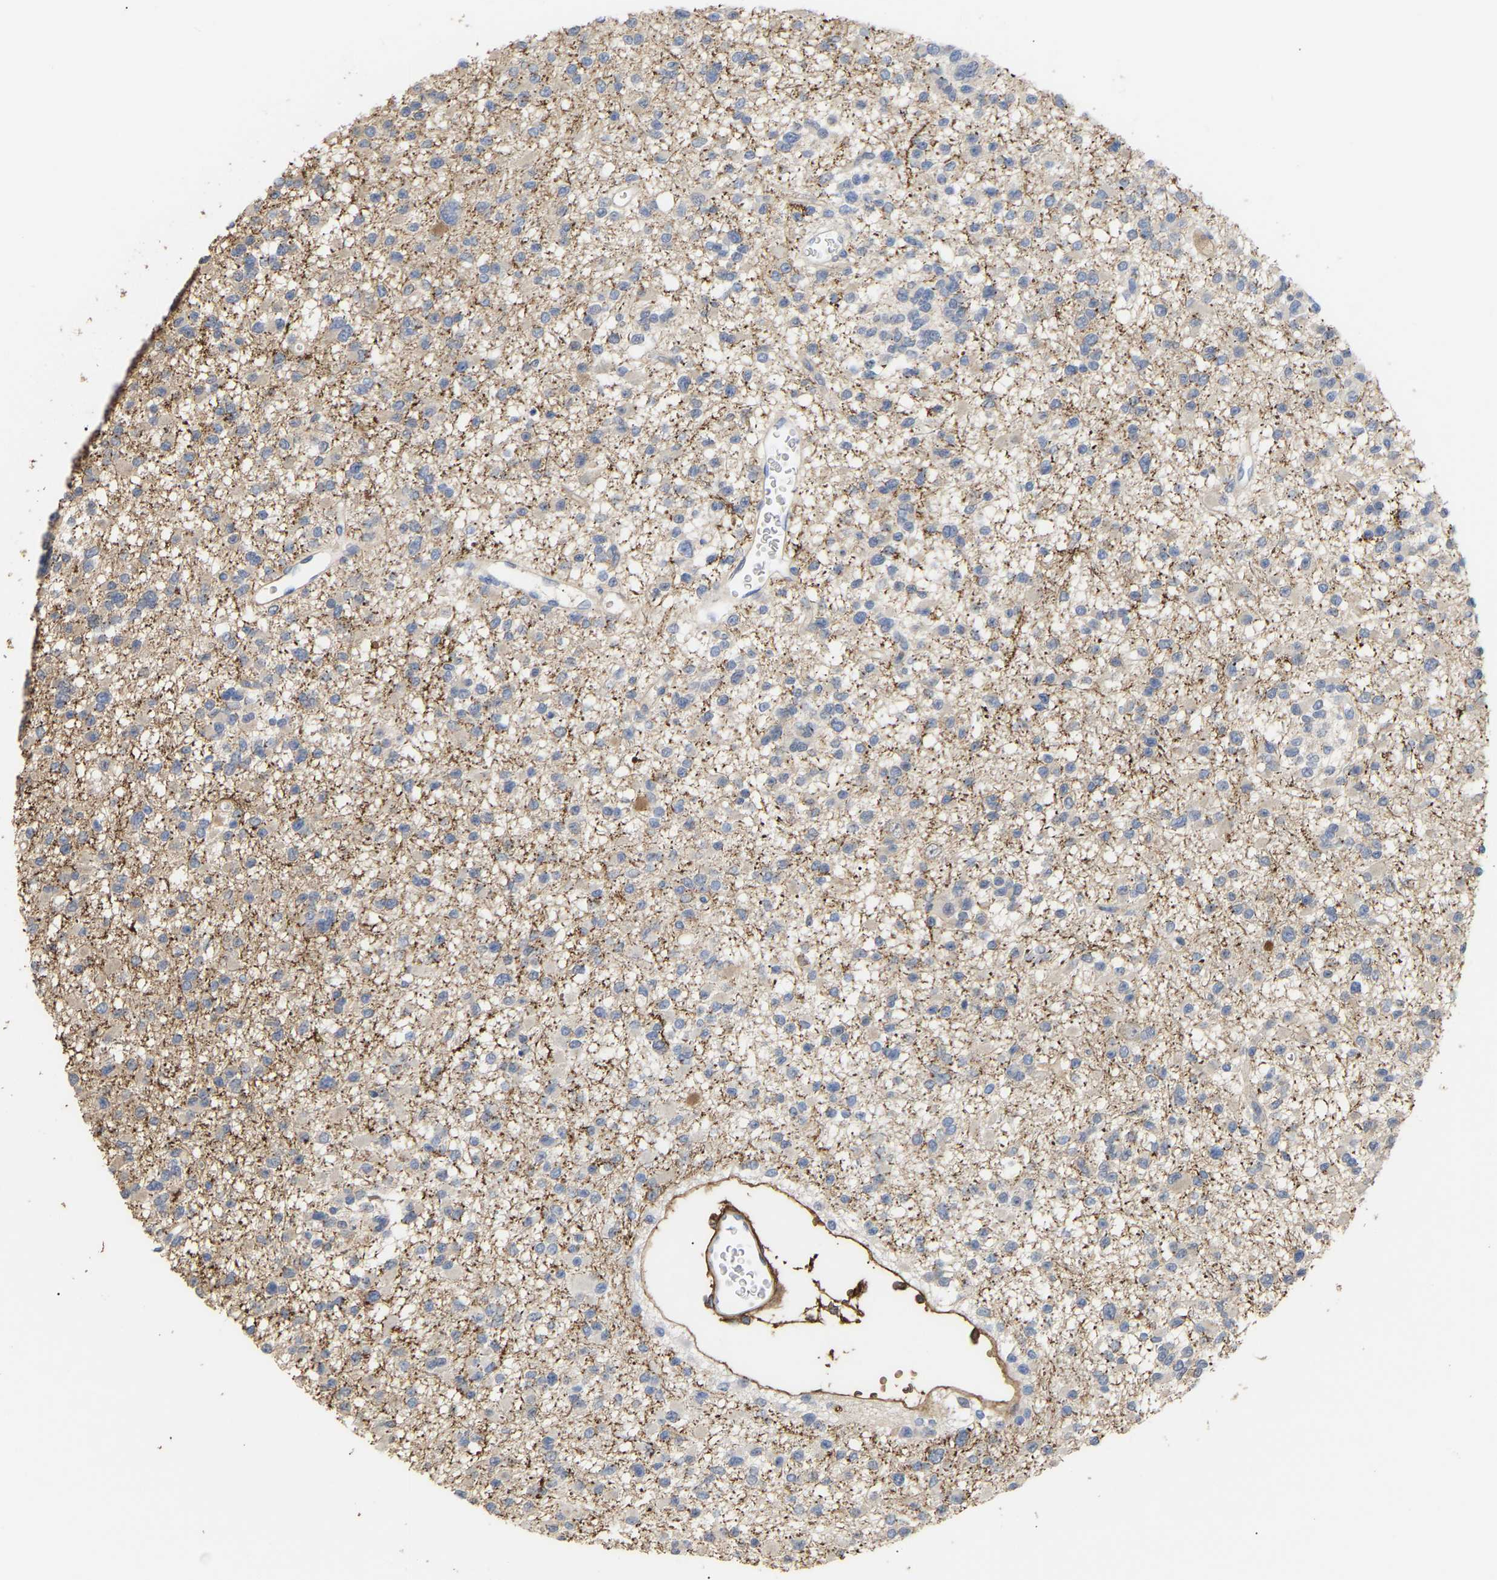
{"staining": {"intensity": "weak", "quantity": "25%-75%", "location": "cytoplasmic/membranous"}, "tissue": "glioma", "cell_type": "Tumor cells", "image_type": "cancer", "snomed": [{"axis": "morphology", "description": "Glioma, malignant, Low grade"}, {"axis": "topography", "description": "Brain"}], "caption": "The image demonstrates immunohistochemical staining of low-grade glioma (malignant). There is weak cytoplasmic/membranous expression is seen in about 25%-75% of tumor cells.", "gene": "AMPH", "patient": {"sex": "female", "age": 22}}